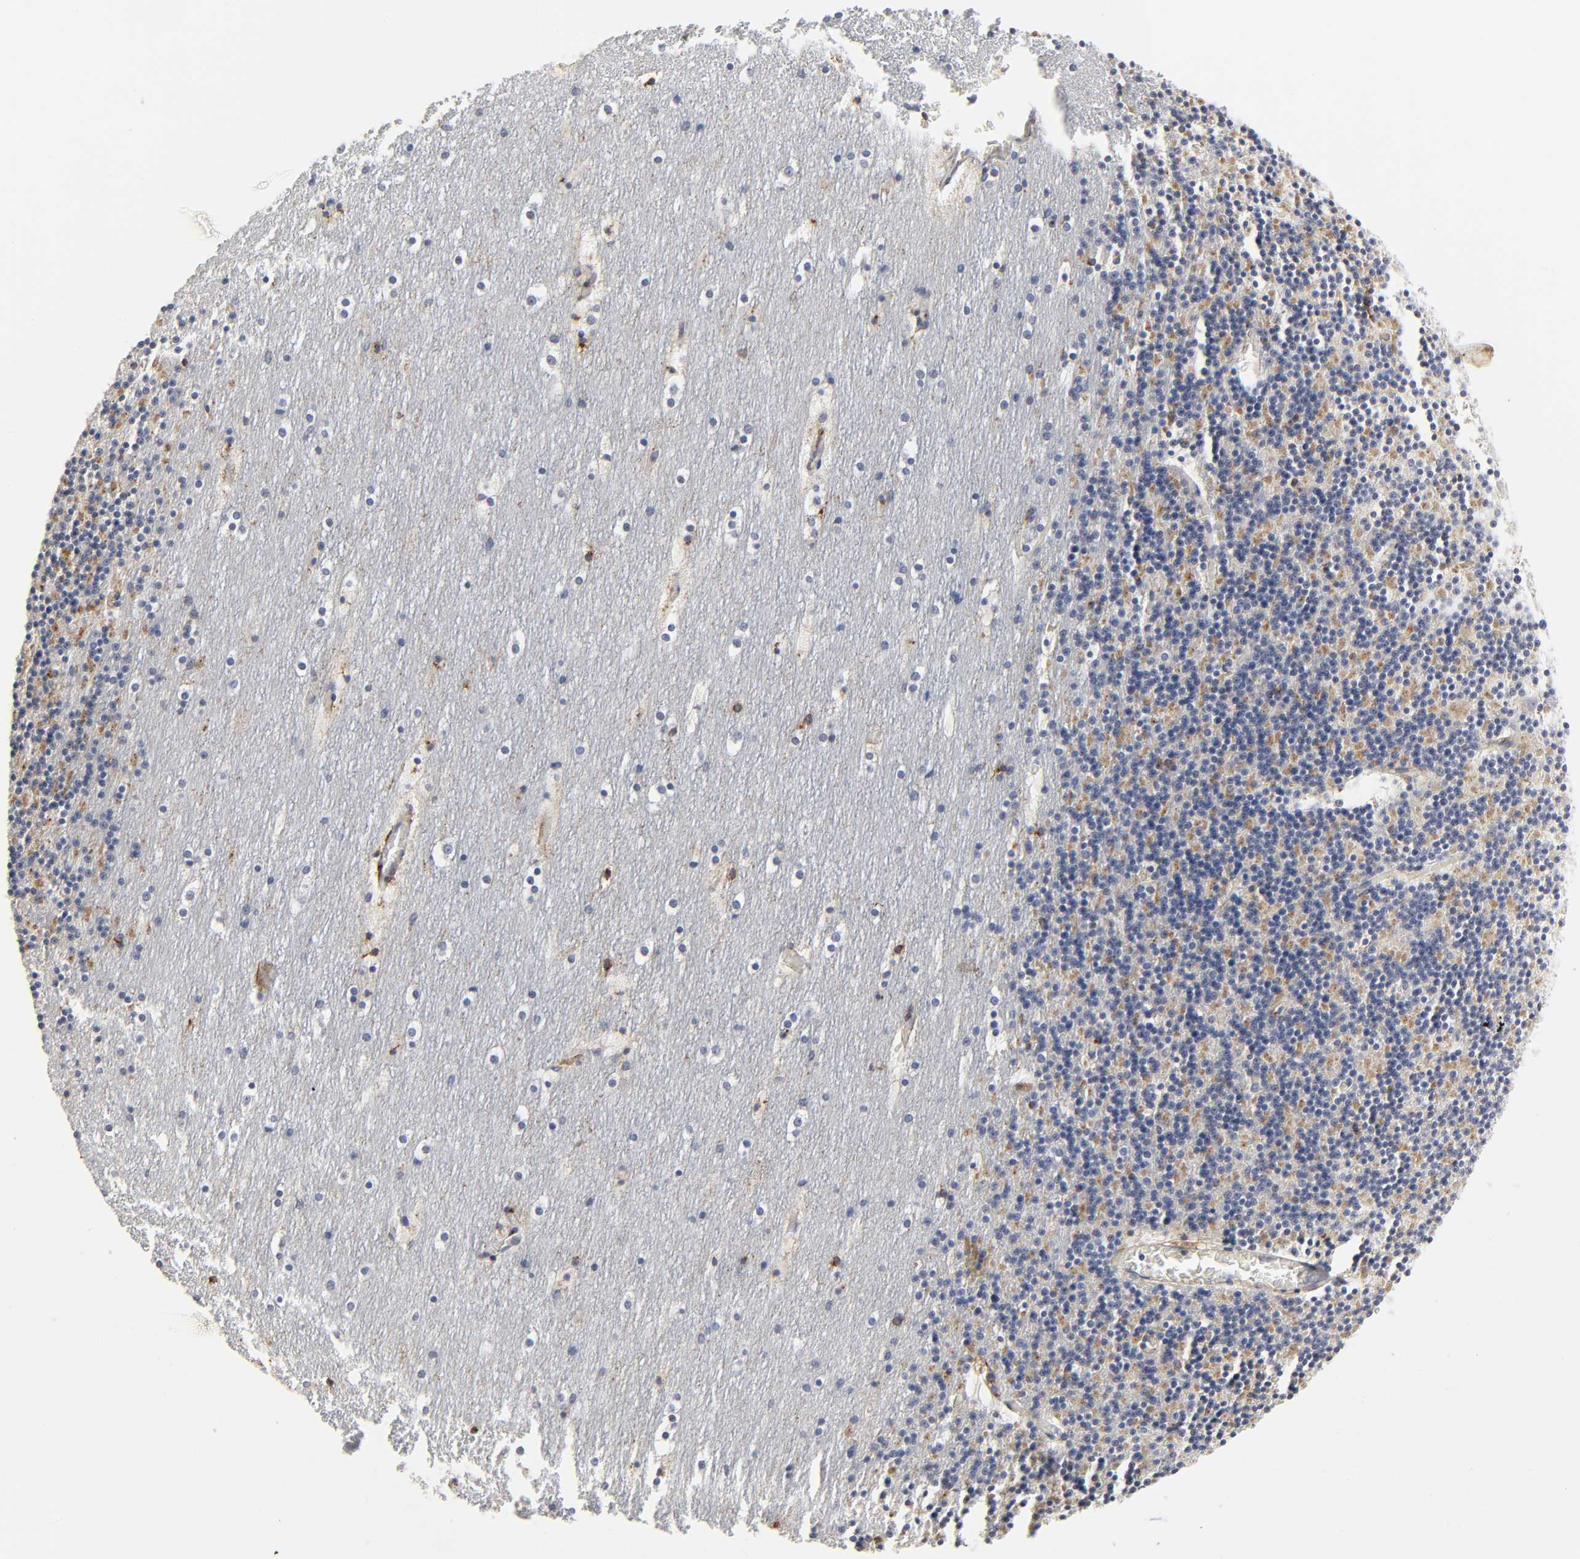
{"staining": {"intensity": "negative", "quantity": "none", "location": "none"}, "tissue": "cerebellum", "cell_type": "Cells in granular layer", "image_type": "normal", "snomed": [{"axis": "morphology", "description": "Normal tissue, NOS"}, {"axis": "topography", "description": "Cerebellum"}], "caption": "DAB (3,3'-diaminobenzidine) immunohistochemical staining of benign cerebellum shows no significant positivity in cells in granular layer. (Stains: DAB (3,3'-diaminobenzidine) immunohistochemistry with hematoxylin counter stain, Microscopy: brightfield microscopy at high magnification).", "gene": "LRP1", "patient": {"sex": "male", "age": 45}}